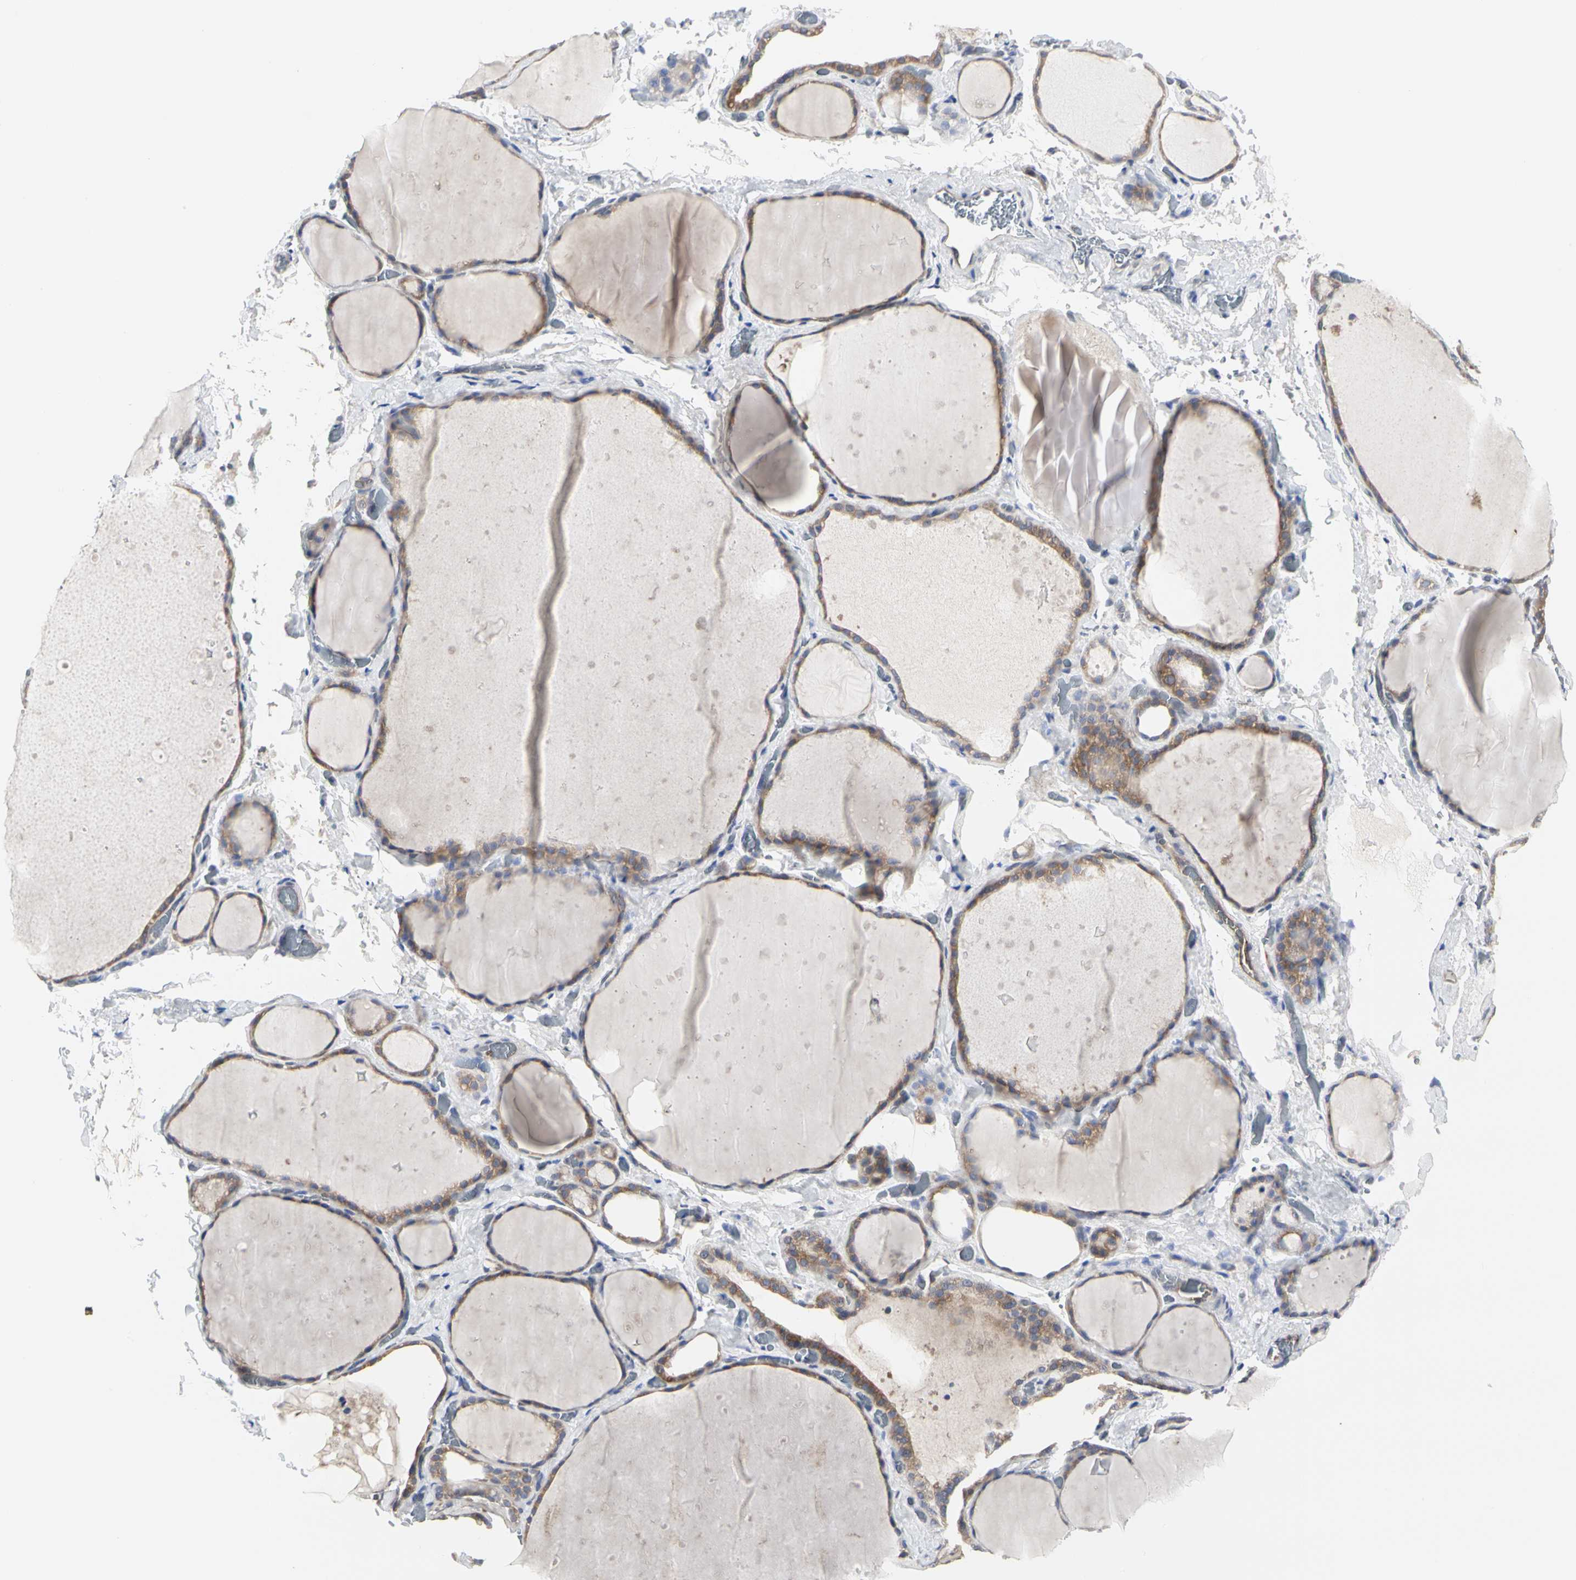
{"staining": {"intensity": "weak", "quantity": ">75%", "location": "cytoplasmic/membranous"}, "tissue": "thyroid gland", "cell_type": "Glandular cells", "image_type": "normal", "snomed": [{"axis": "morphology", "description": "Normal tissue, NOS"}, {"axis": "topography", "description": "Thyroid gland"}], "caption": "Protein analysis of normal thyroid gland displays weak cytoplasmic/membranous expression in approximately >75% of glandular cells.", "gene": "C3orf52", "patient": {"sex": "male", "age": 76}}